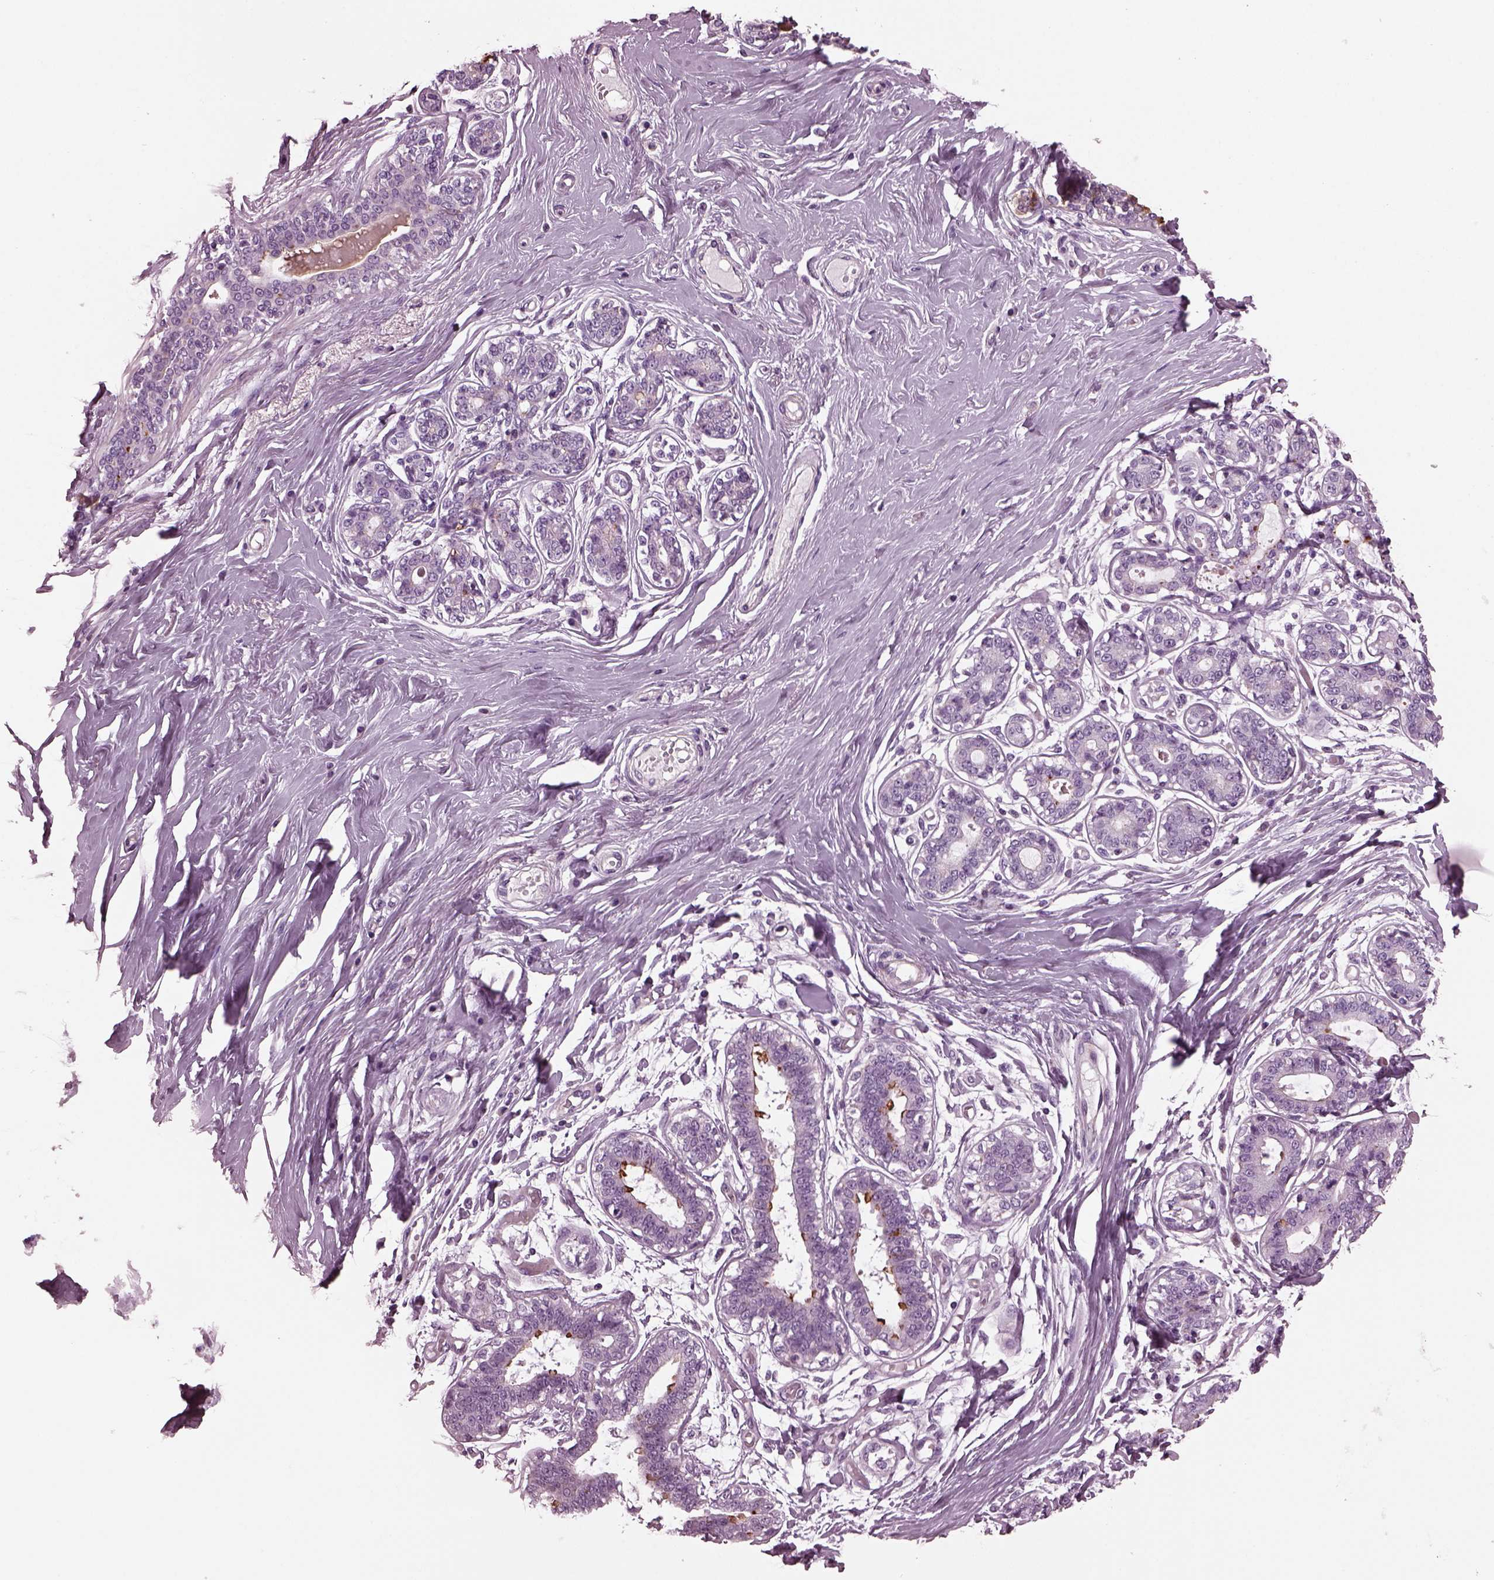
{"staining": {"intensity": "negative", "quantity": "none", "location": "none"}, "tissue": "breast", "cell_type": "Adipocytes", "image_type": "normal", "snomed": [{"axis": "morphology", "description": "Normal tissue, NOS"}, {"axis": "topography", "description": "Skin"}, {"axis": "topography", "description": "Breast"}], "caption": "IHC photomicrograph of normal breast: human breast stained with DAB demonstrates no significant protein staining in adipocytes.", "gene": "GDF11", "patient": {"sex": "female", "age": 43}}